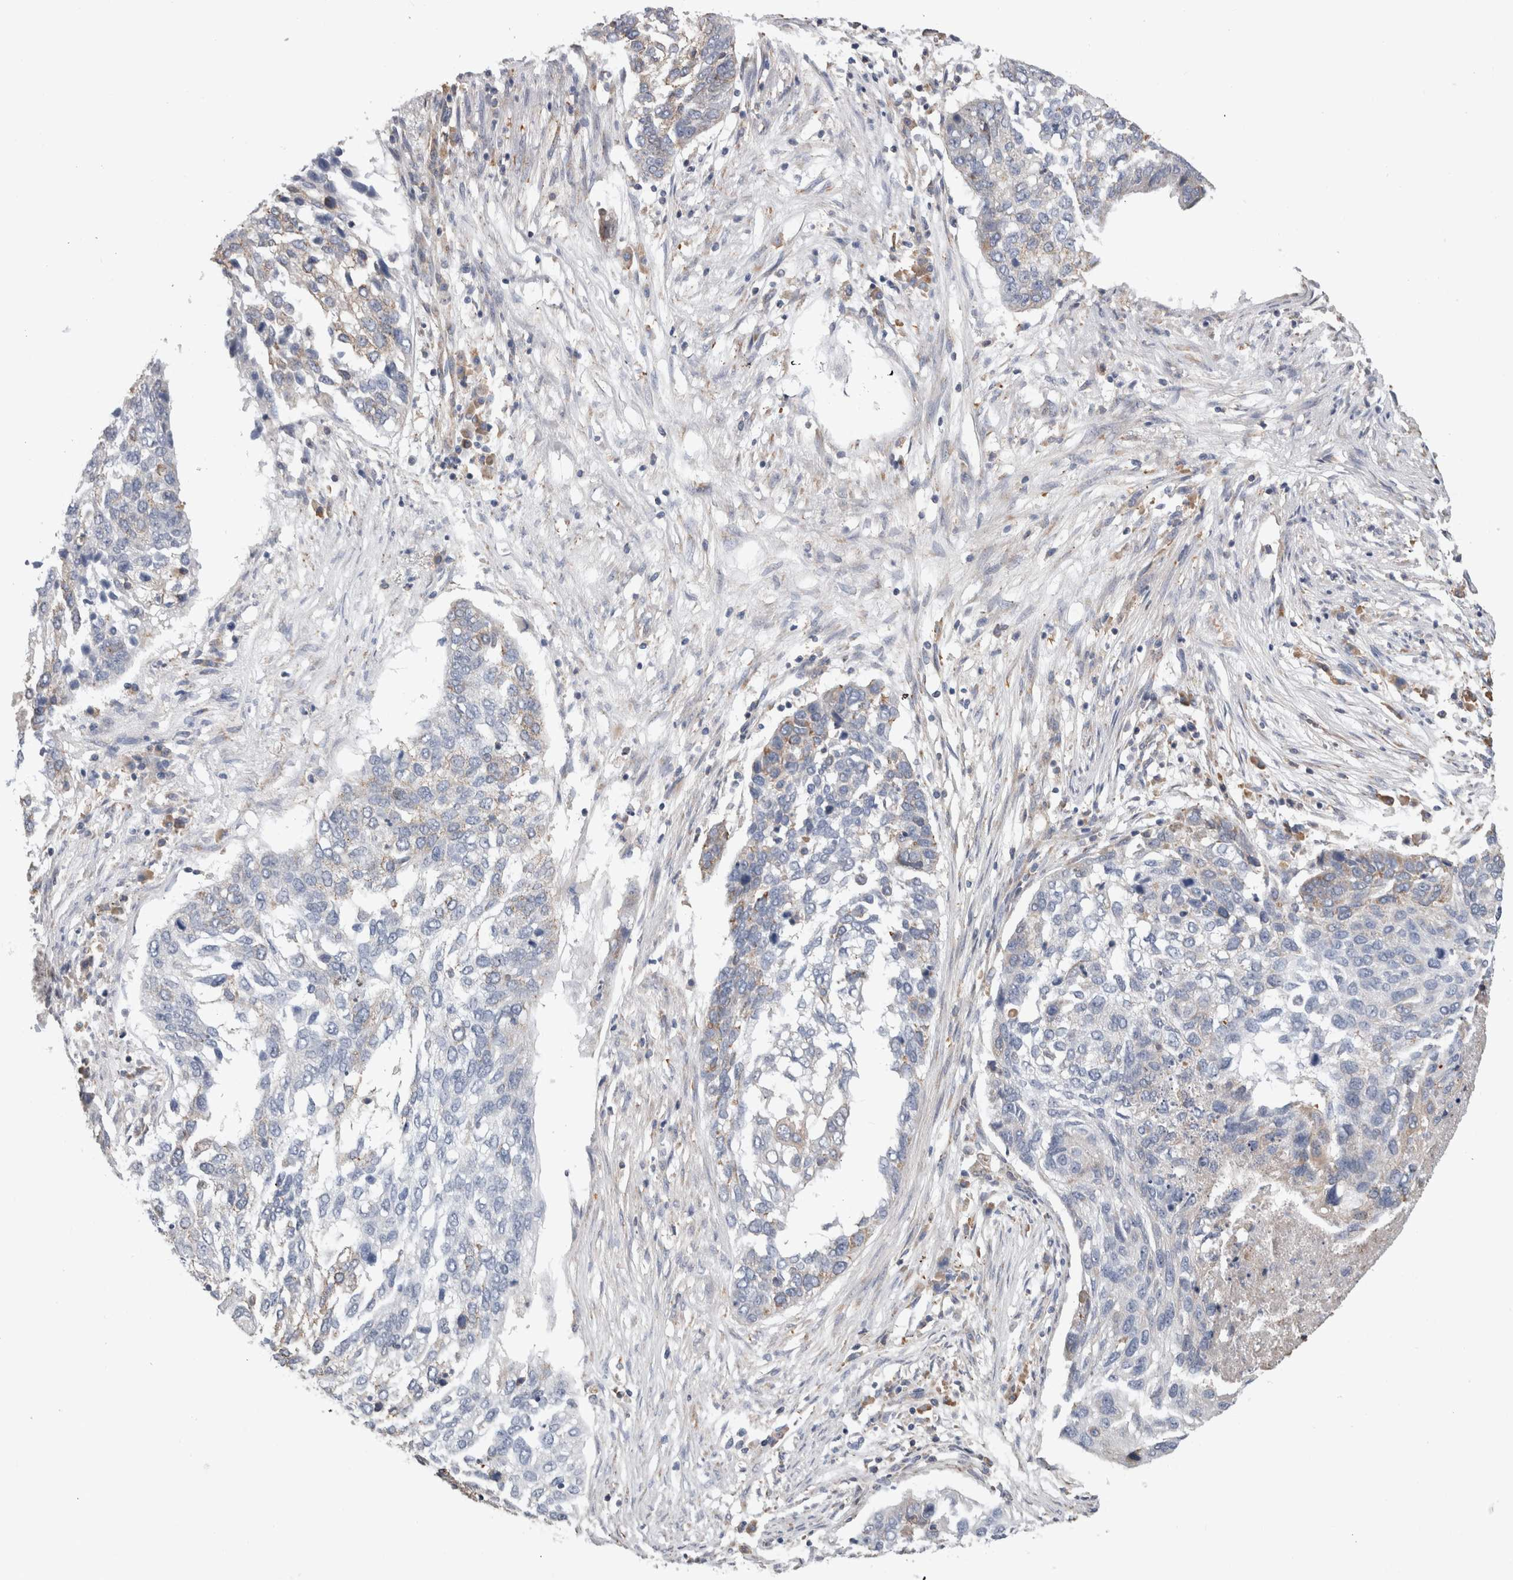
{"staining": {"intensity": "negative", "quantity": "none", "location": "none"}, "tissue": "lung cancer", "cell_type": "Tumor cells", "image_type": "cancer", "snomed": [{"axis": "morphology", "description": "Squamous cell carcinoma, NOS"}, {"axis": "topography", "description": "Lung"}], "caption": "The micrograph exhibits no significant staining in tumor cells of lung squamous cell carcinoma.", "gene": "SMAP2", "patient": {"sex": "female", "age": 63}}